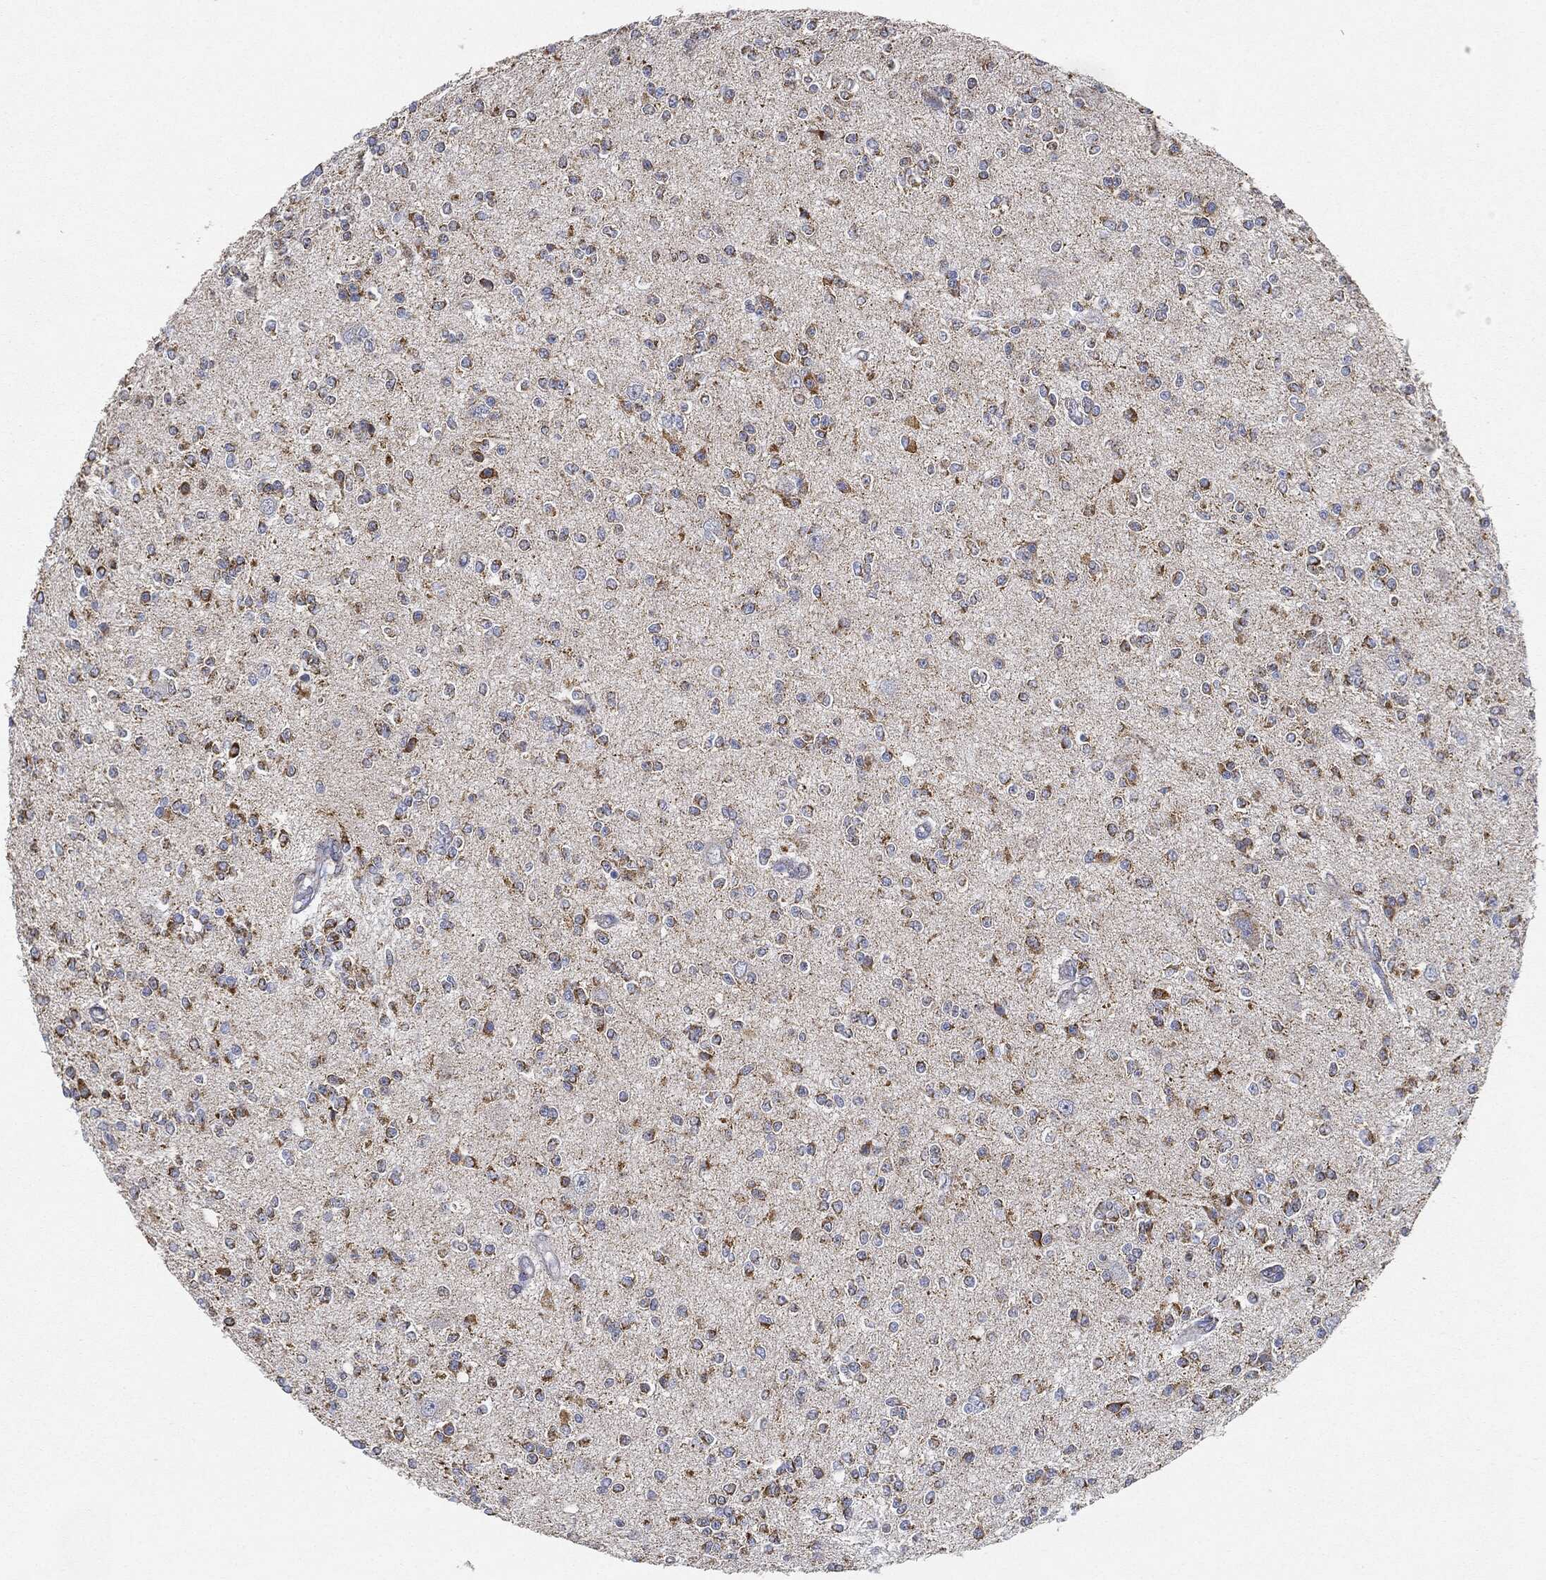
{"staining": {"intensity": "strong", "quantity": ">75%", "location": "cytoplasmic/membranous"}, "tissue": "glioma", "cell_type": "Tumor cells", "image_type": "cancer", "snomed": [{"axis": "morphology", "description": "Glioma, malignant, Low grade"}, {"axis": "topography", "description": "Brain"}], "caption": "Glioma tissue displays strong cytoplasmic/membranous positivity in approximately >75% of tumor cells, visualized by immunohistochemistry.", "gene": "CAPN15", "patient": {"sex": "male", "age": 67}}